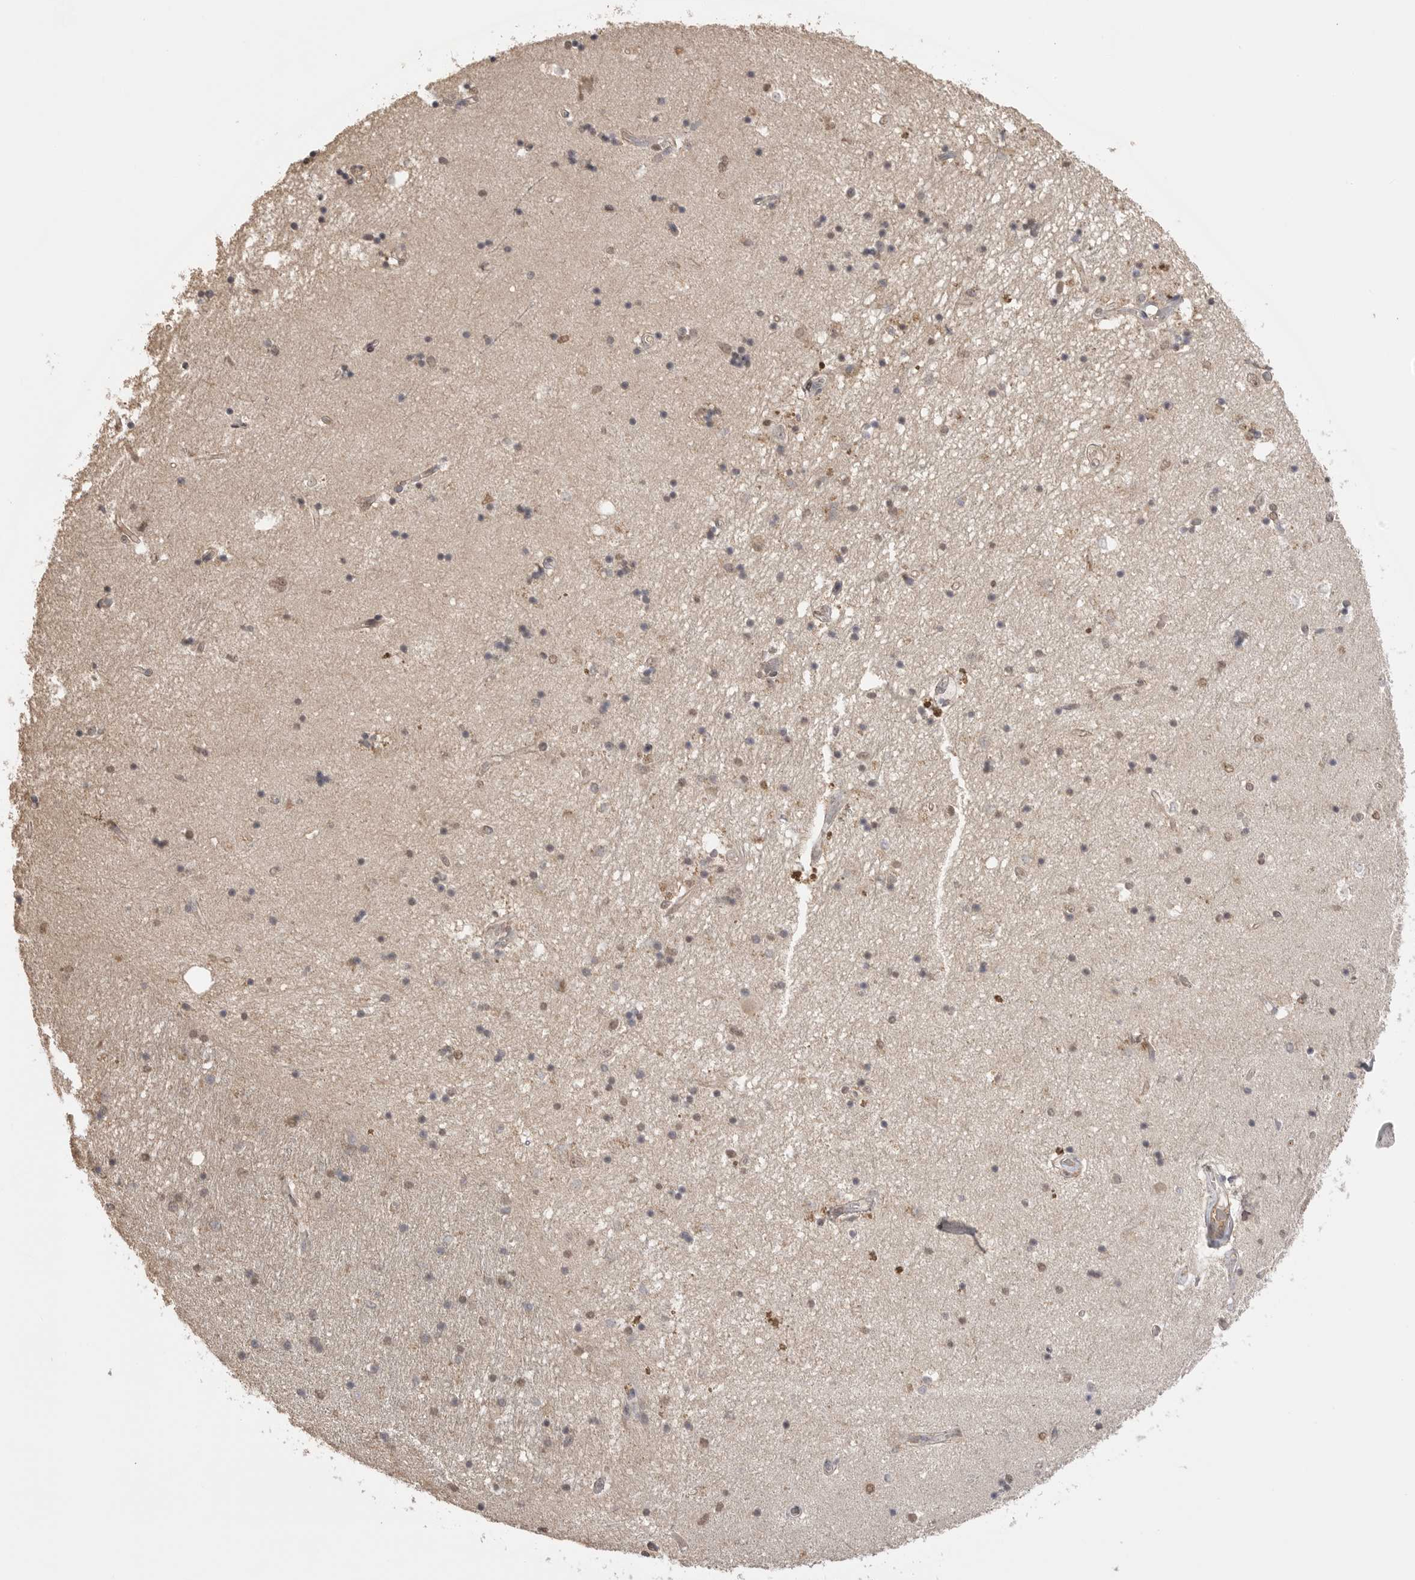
{"staining": {"intensity": "weak", "quantity": "25%-75%", "location": "cytoplasmic/membranous,nuclear"}, "tissue": "hippocampus", "cell_type": "Glial cells", "image_type": "normal", "snomed": [{"axis": "morphology", "description": "Normal tissue, NOS"}, {"axis": "topography", "description": "Hippocampus"}], "caption": "This image demonstrates IHC staining of unremarkable hippocampus, with low weak cytoplasmic/membranous,nuclear positivity in approximately 25%-75% of glial cells.", "gene": "ASPSCR1", "patient": {"sex": "male", "age": 45}}